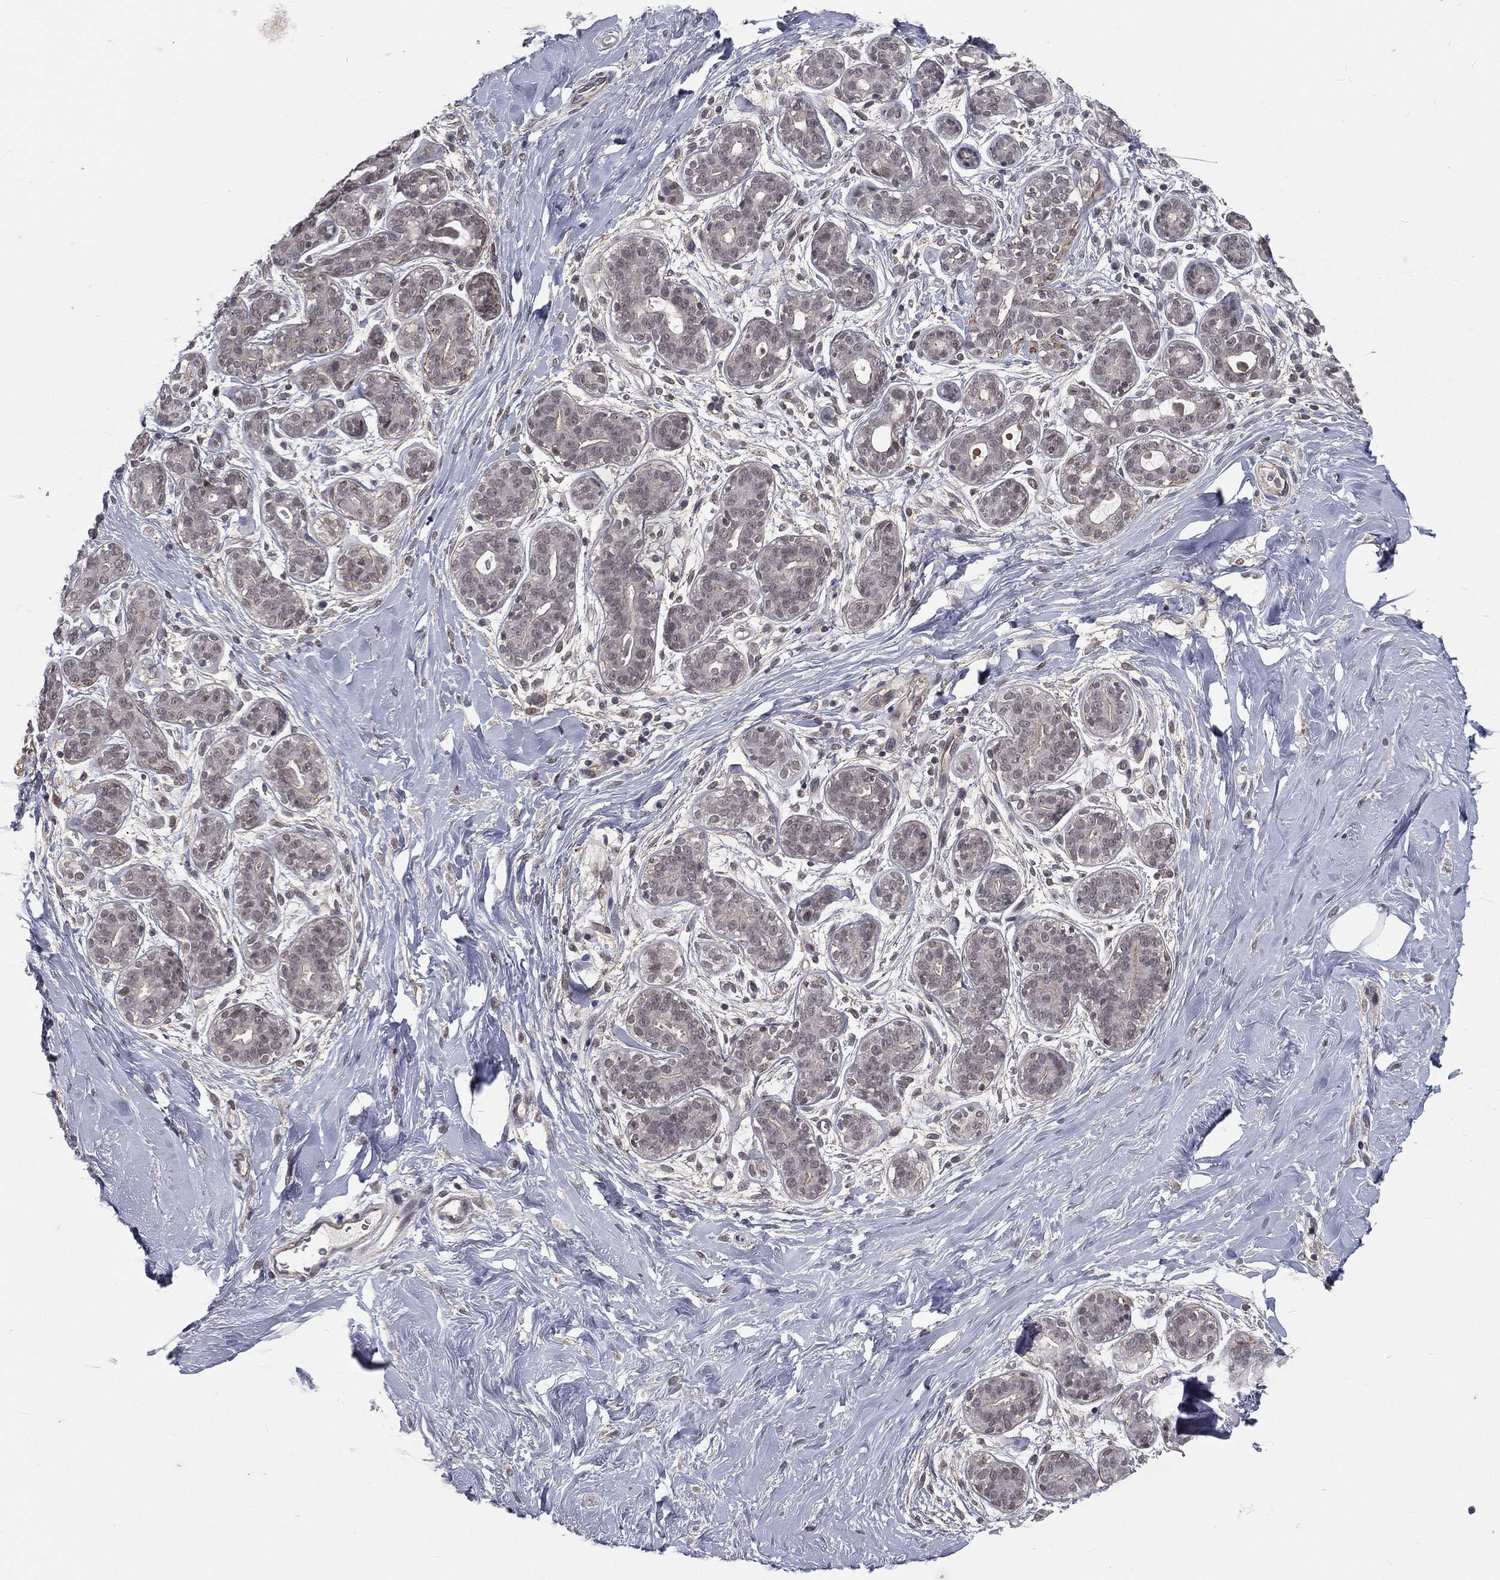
{"staining": {"intensity": "negative", "quantity": "none", "location": "none"}, "tissue": "breast", "cell_type": "Adipocytes", "image_type": "normal", "snomed": [{"axis": "morphology", "description": "Normal tissue, NOS"}, {"axis": "topography", "description": "Breast"}], "caption": "An immunohistochemistry (IHC) photomicrograph of benign breast is shown. There is no staining in adipocytes of breast.", "gene": "MORC2", "patient": {"sex": "female", "age": 43}}